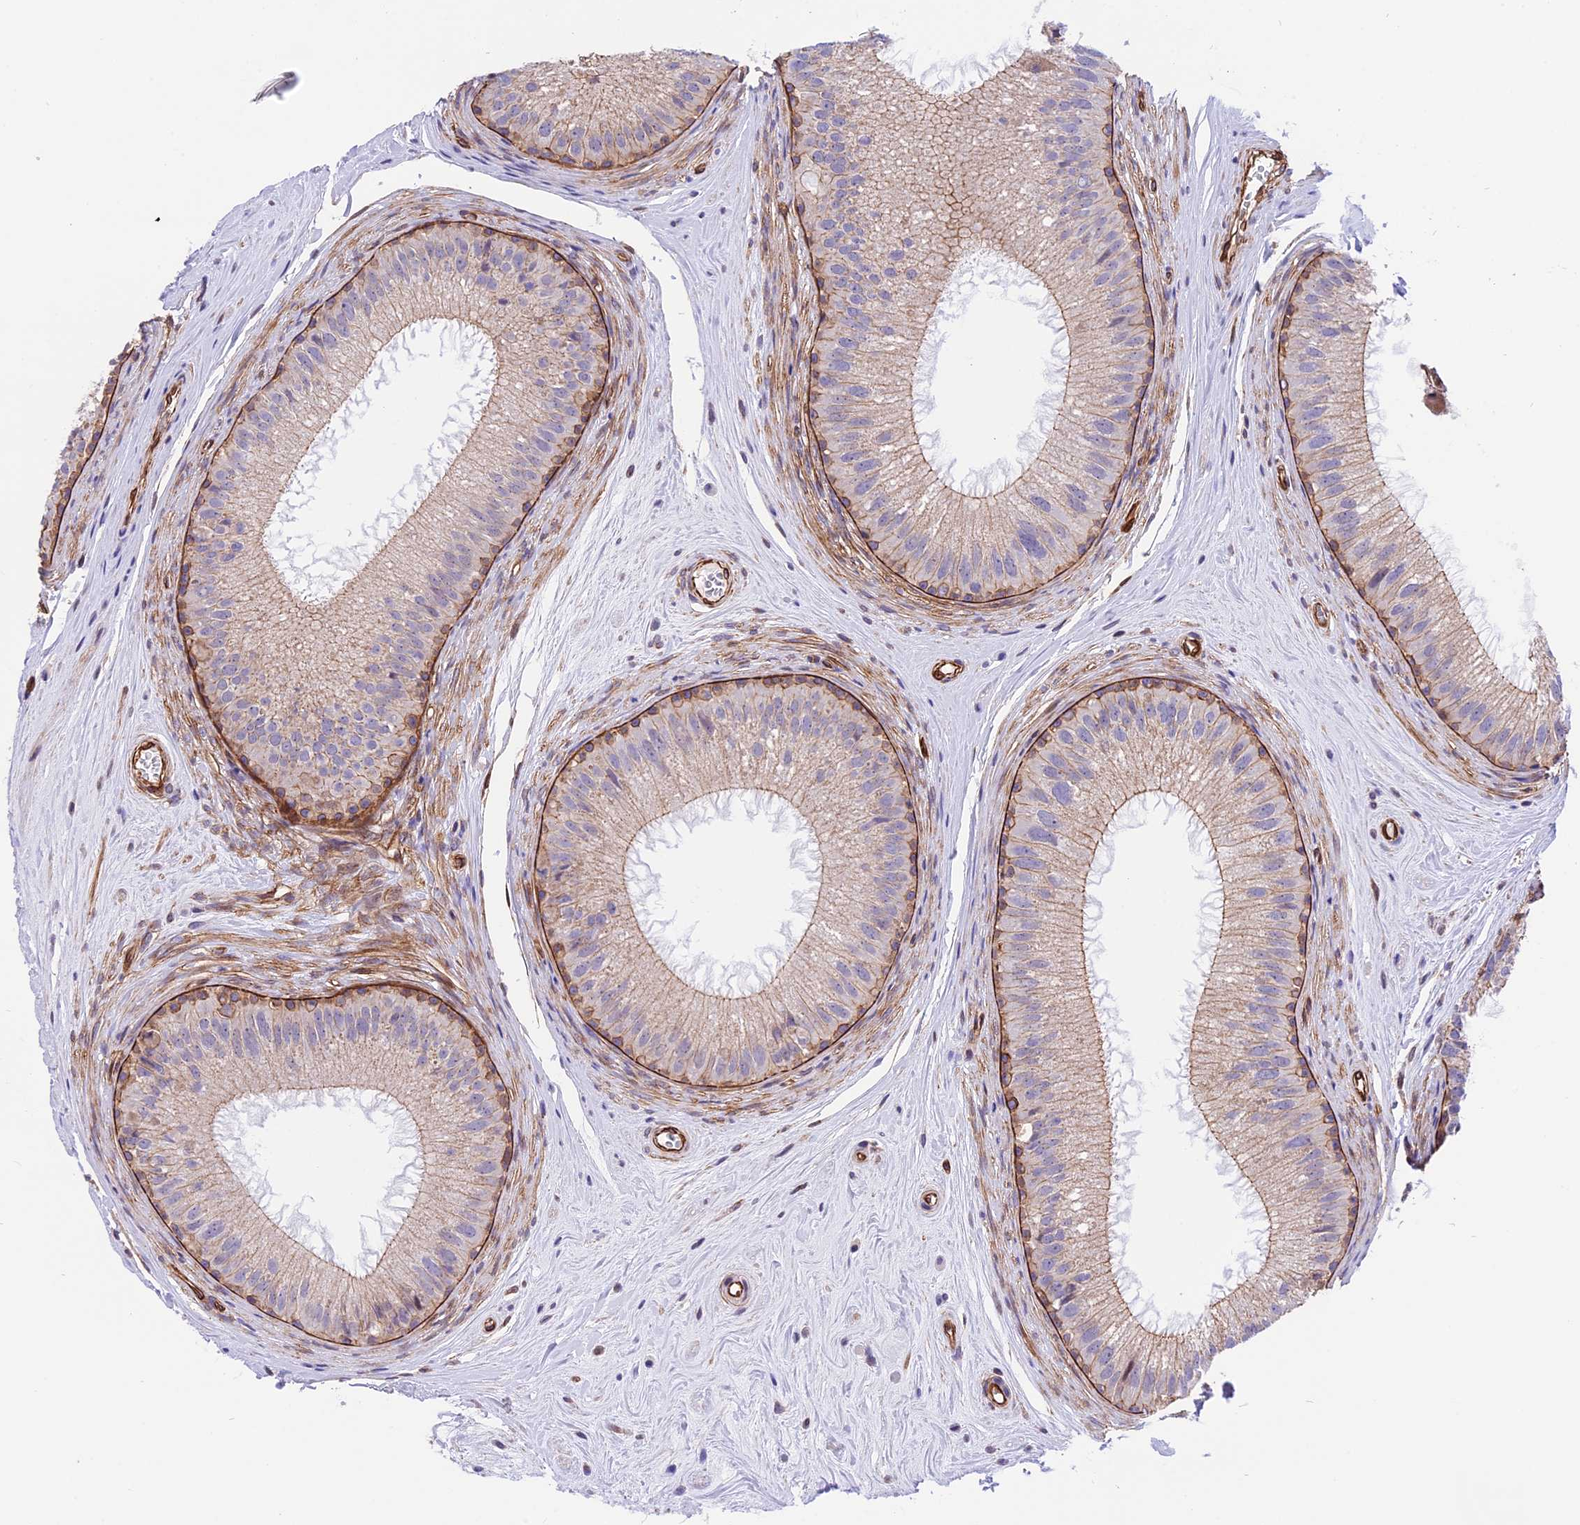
{"staining": {"intensity": "moderate", "quantity": "<25%", "location": "cytoplasmic/membranous"}, "tissue": "epididymis", "cell_type": "Glandular cells", "image_type": "normal", "snomed": [{"axis": "morphology", "description": "Normal tissue, NOS"}, {"axis": "topography", "description": "Epididymis"}], "caption": "Benign epididymis was stained to show a protein in brown. There is low levels of moderate cytoplasmic/membranous staining in approximately <25% of glandular cells.", "gene": "R3HDM4", "patient": {"sex": "male", "age": 33}}